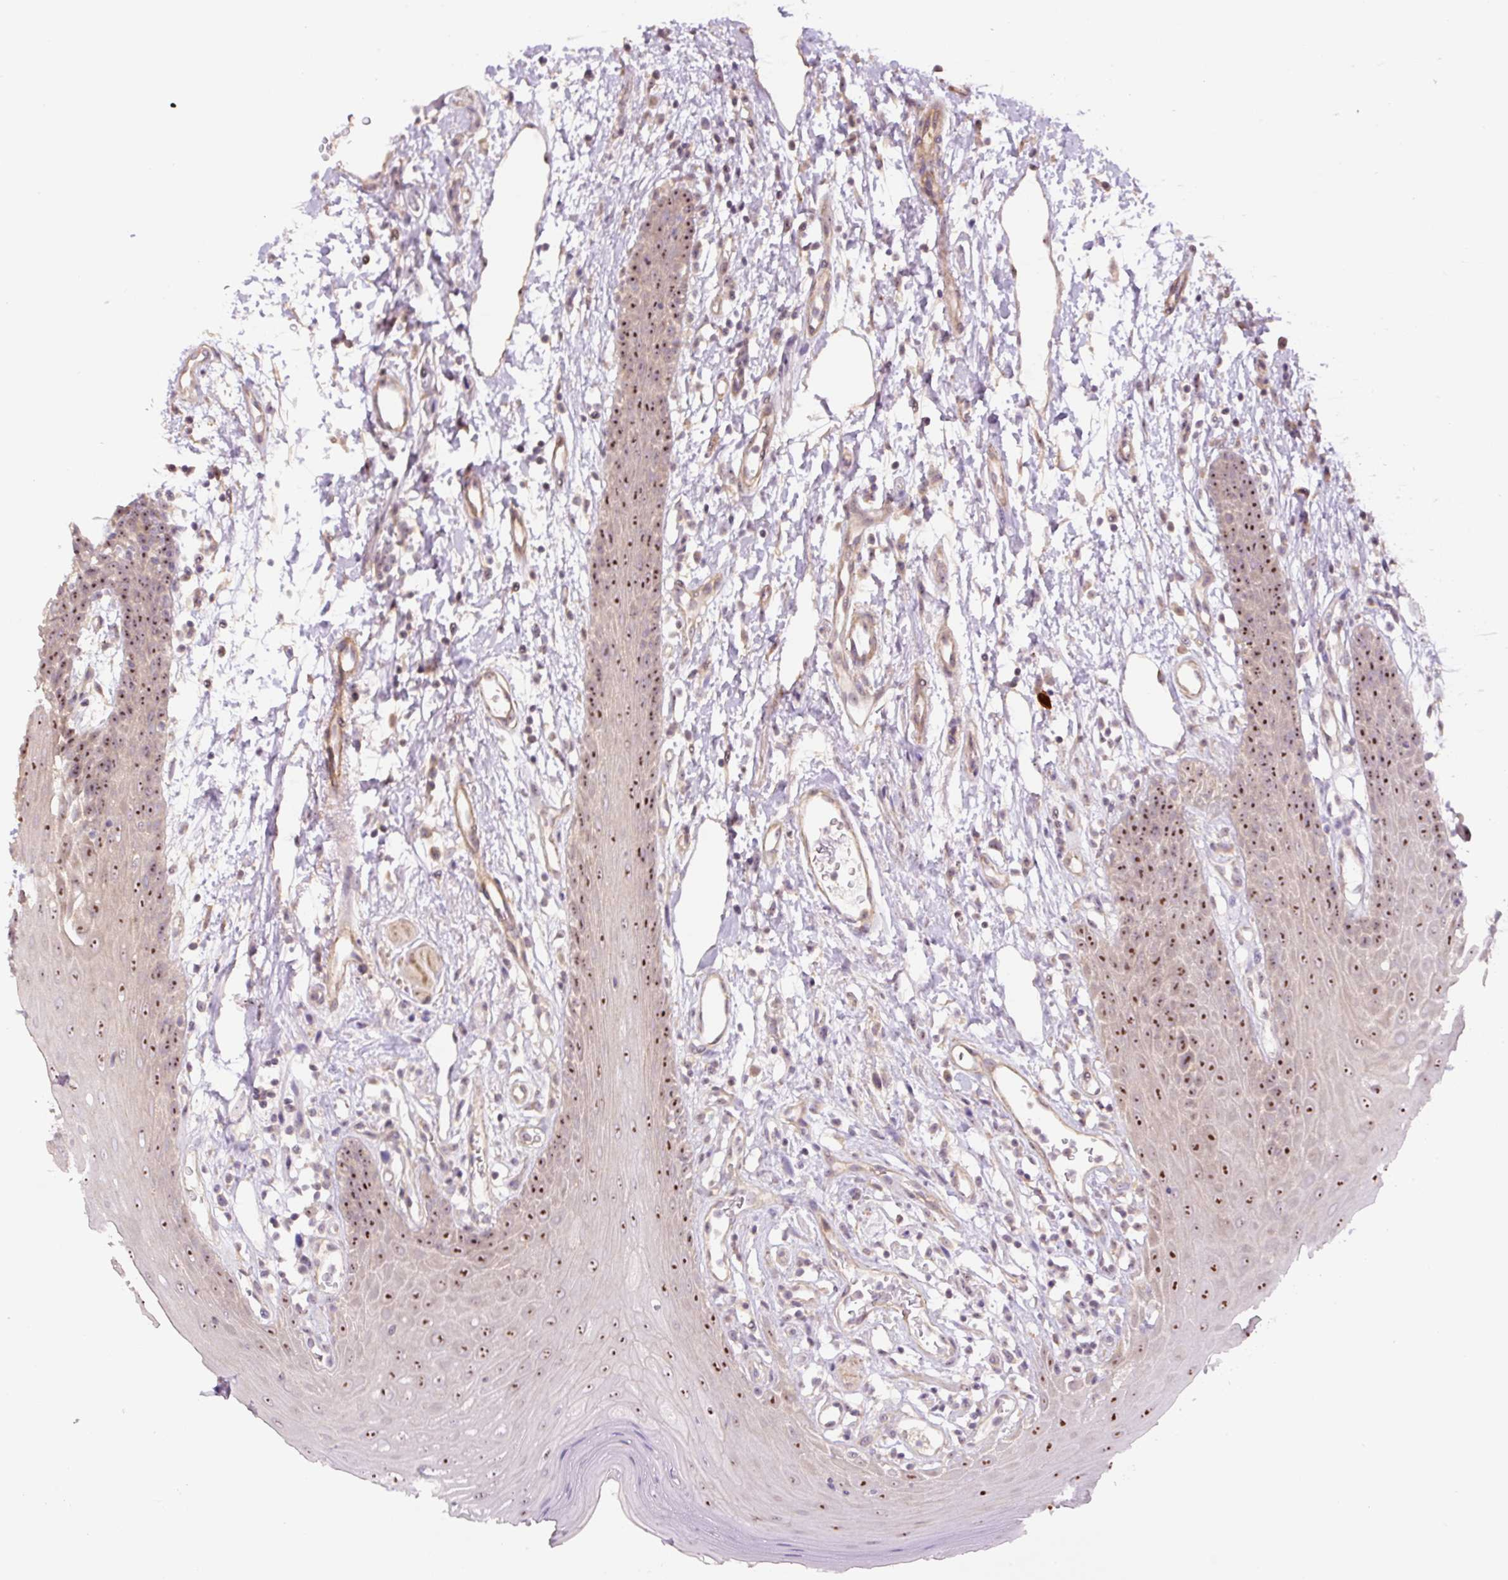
{"staining": {"intensity": "moderate", "quantity": "25%-75%", "location": "nuclear"}, "tissue": "oral mucosa", "cell_type": "Squamous epithelial cells", "image_type": "normal", "snomed": [{"axis": "morphology", "description": "Normal tissue, NOS"}, {"axis": "topography", "description": "Oral tissue"}, {"axis": "topography", "description": "Tounge, NOS"}], "caption": "IHC staining of normal oral mucosa, which shows medium levels of moderate nuclear staining in approximately 25%-75% of squamous epithelial cells indicating moderate nuclear protein staining. The staining was performed using DAB (3,3'-diaminobenzidine) (brown) for protein detection and nuclei were counterstained in hematoxylin (blue).", "gene": "TMEM151B", "patient": {"sex": "female", "age": 59}}